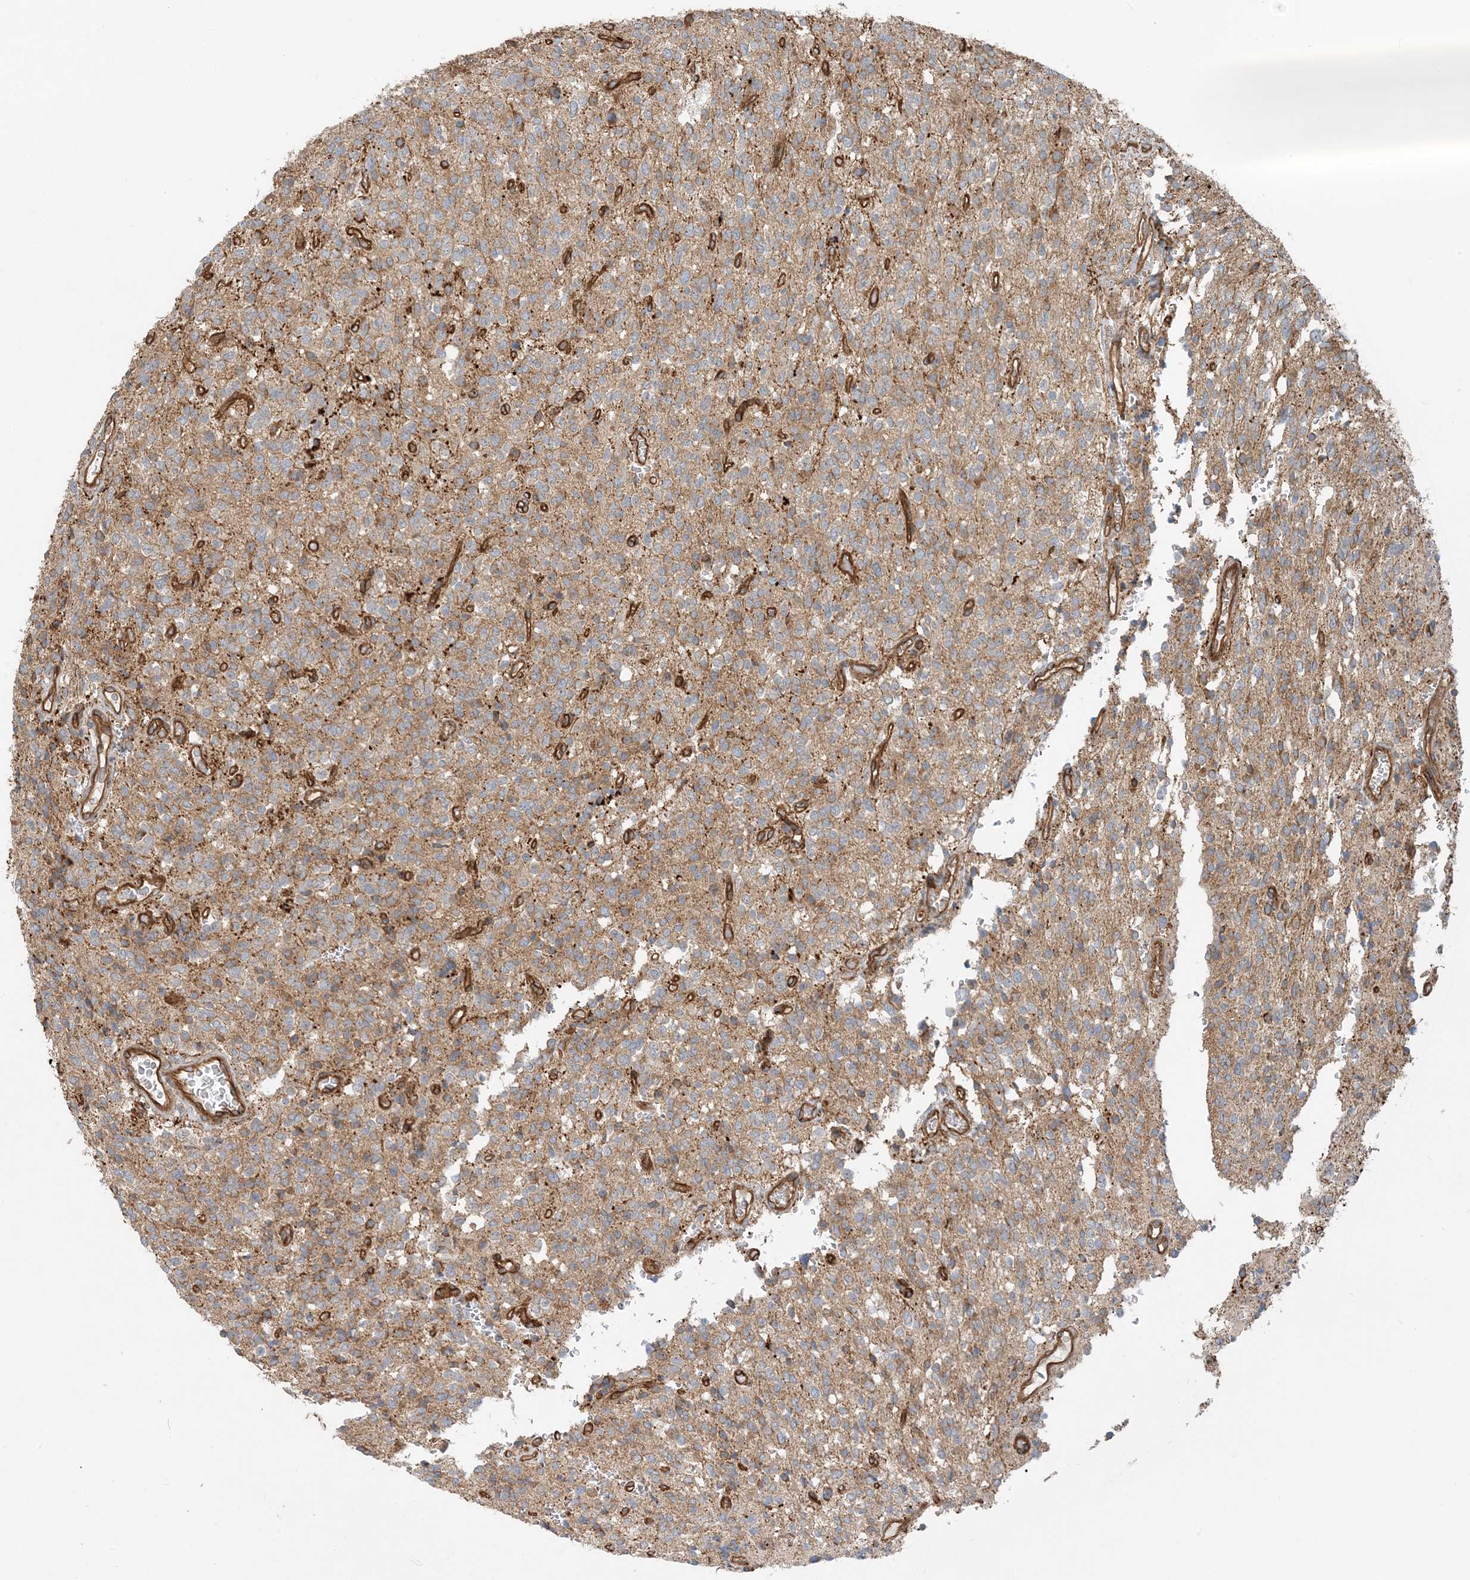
{"staining": {"intensity": "weak", "quantity": "25%-75%", "location": "cytoplasmic/membranous"}, "tissue": "glioma", "cell_type": "Tumor cells", "image_type": "cancer", "snomed": [{"axis": "morphology", "description": "Glioma, malignant, High grade"}, {"axis": "topography", "description": "Brain"}], "caption": "Immunohistochemical staining of human glioma shows low levels of weak cytoplasmic/membranous protein positivity in approximately 25%-75% of tumor cells. (brown staining indicates protein expression, while blue staining denotes nuclei).", "gene": "MYL5", "patient": {"sex": "male", "age": 34}}